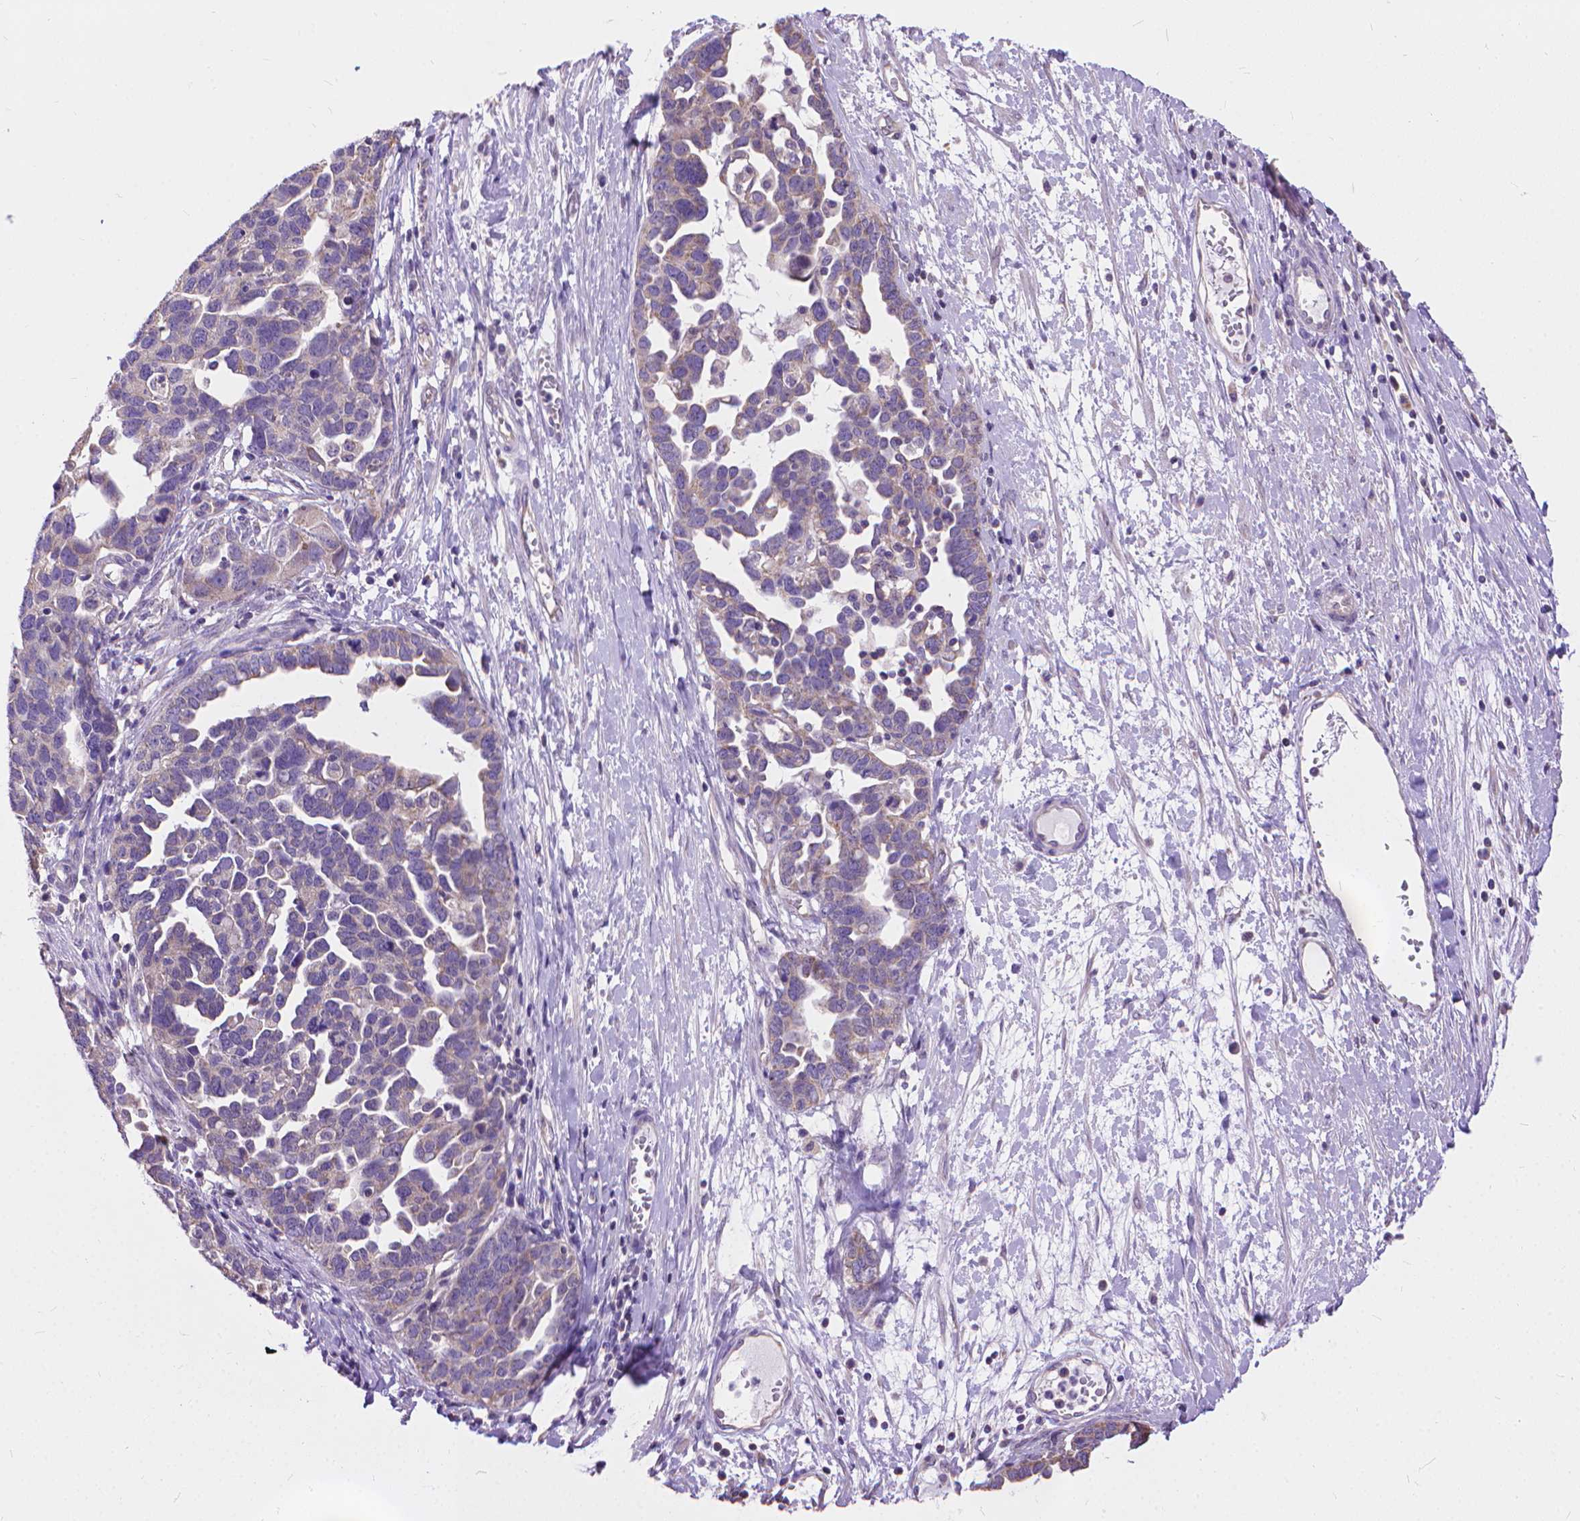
{"staining": {"intensity": "weak", "quantity": "25%-75%", "location": "cytoplasmic/membranous"}, "tissue": "ovarian cancer", "cell_type": "Tumor cells", "image_type": "cancer", "snomed": [{"axis": "morphology", "description": "Cystadenocarcinoma, serous, NOS"}, {"axis": "topography", "description": "Ovary"}], "caption": "IHC histopathology image of human ovarian cancer (serous cystadenocarcinoma) stained for a protein (brown), which reveals low levels of weak cytoplasmic/membranous positivity in approximately 25%-75% of tumor cells.", "gene": "SYN1", "patient": {"sex": "female", "age": 54}}